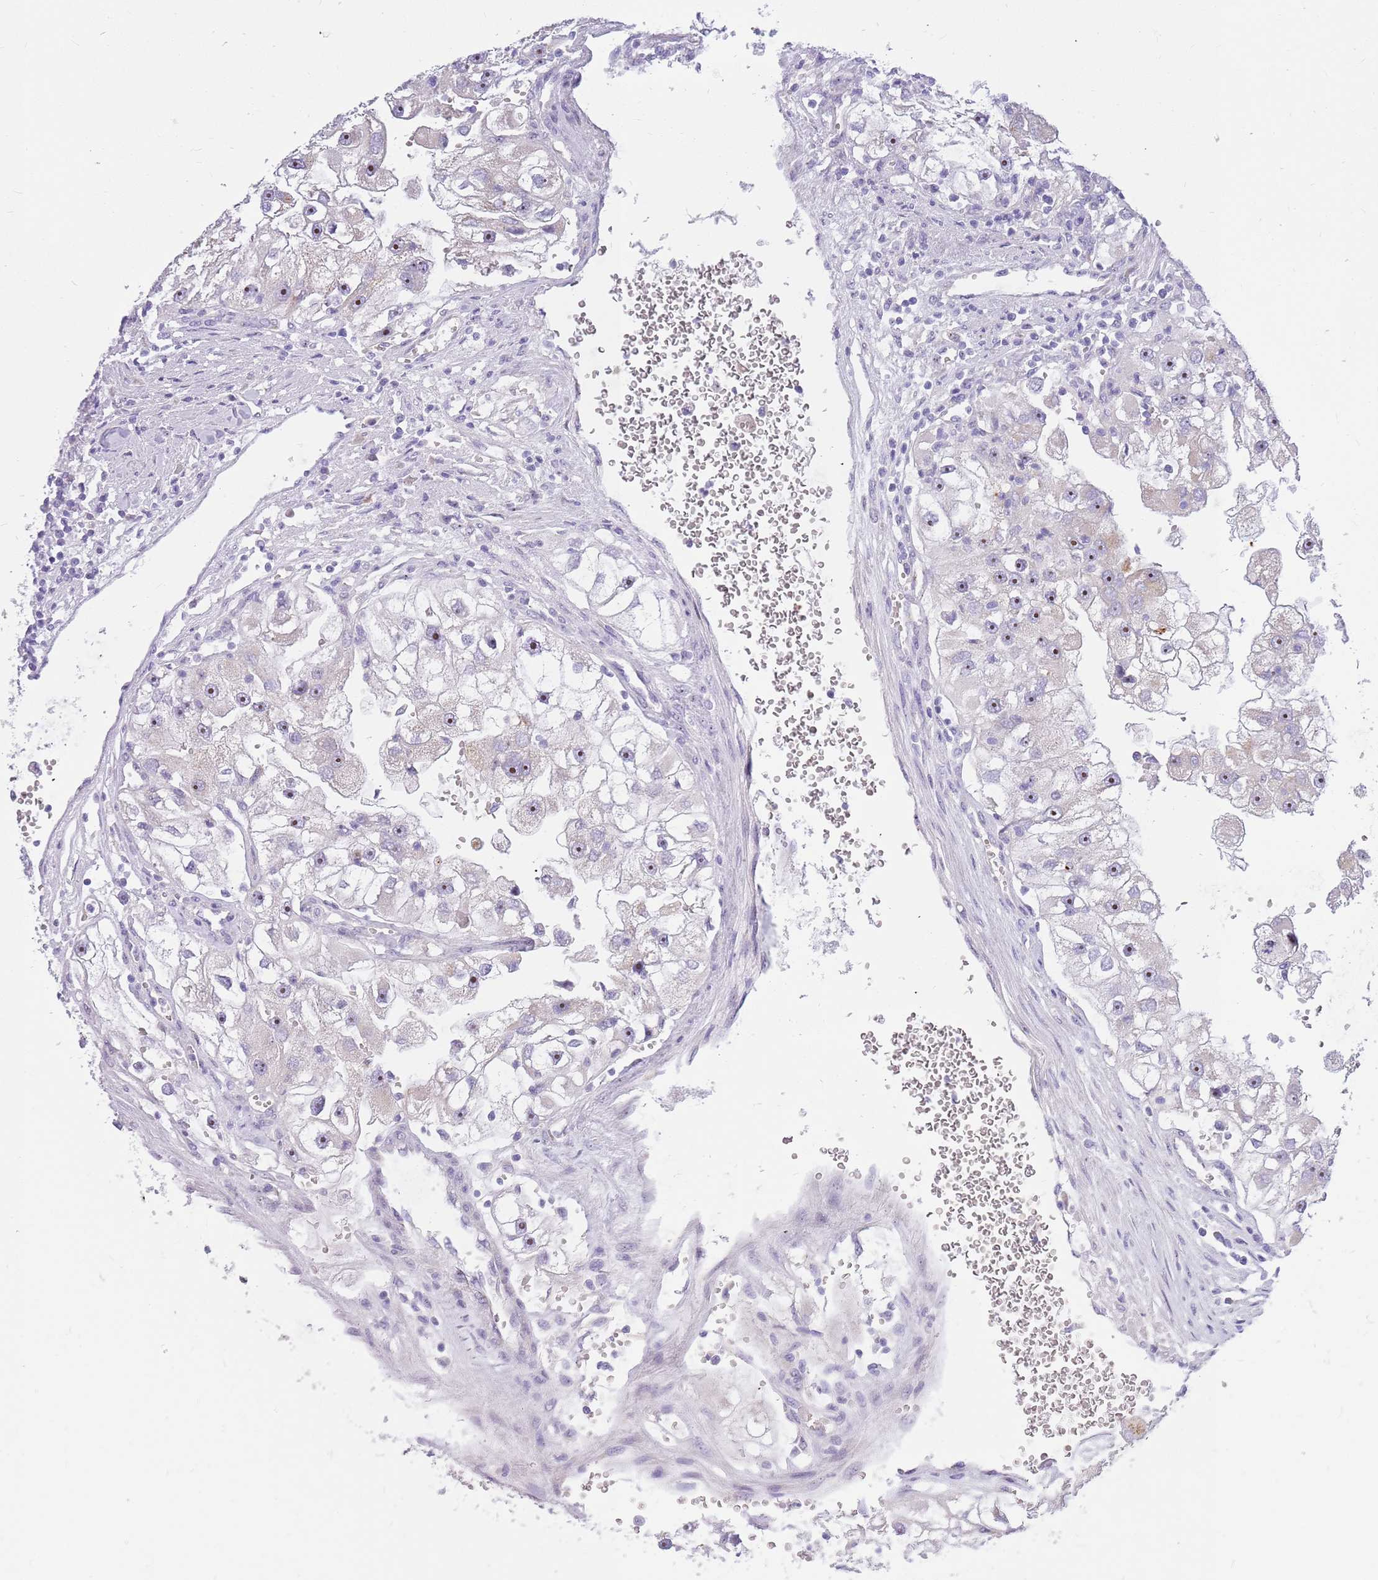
{"staining": {"intensity": "moderate", "quantity": "25%-75%", "location": "nuclear"}, "tissue": "renal cancer", "cell_type": "Tumor cells", "image_type": "cancer", "snomed": [{"axis": "morphology", "description": "Adenocarcinoma, NOS"}, {"axis": "topography", "description": "Kidney"}], "caption": "Approximately 25%-75% of tumor cells in human renal cancer demonstrate moderate nuclear protein expression as visualized by brown immunohistochemical staining.", "gene": "DNAJA3", "patient": {"sex": "male", "age": 63}}